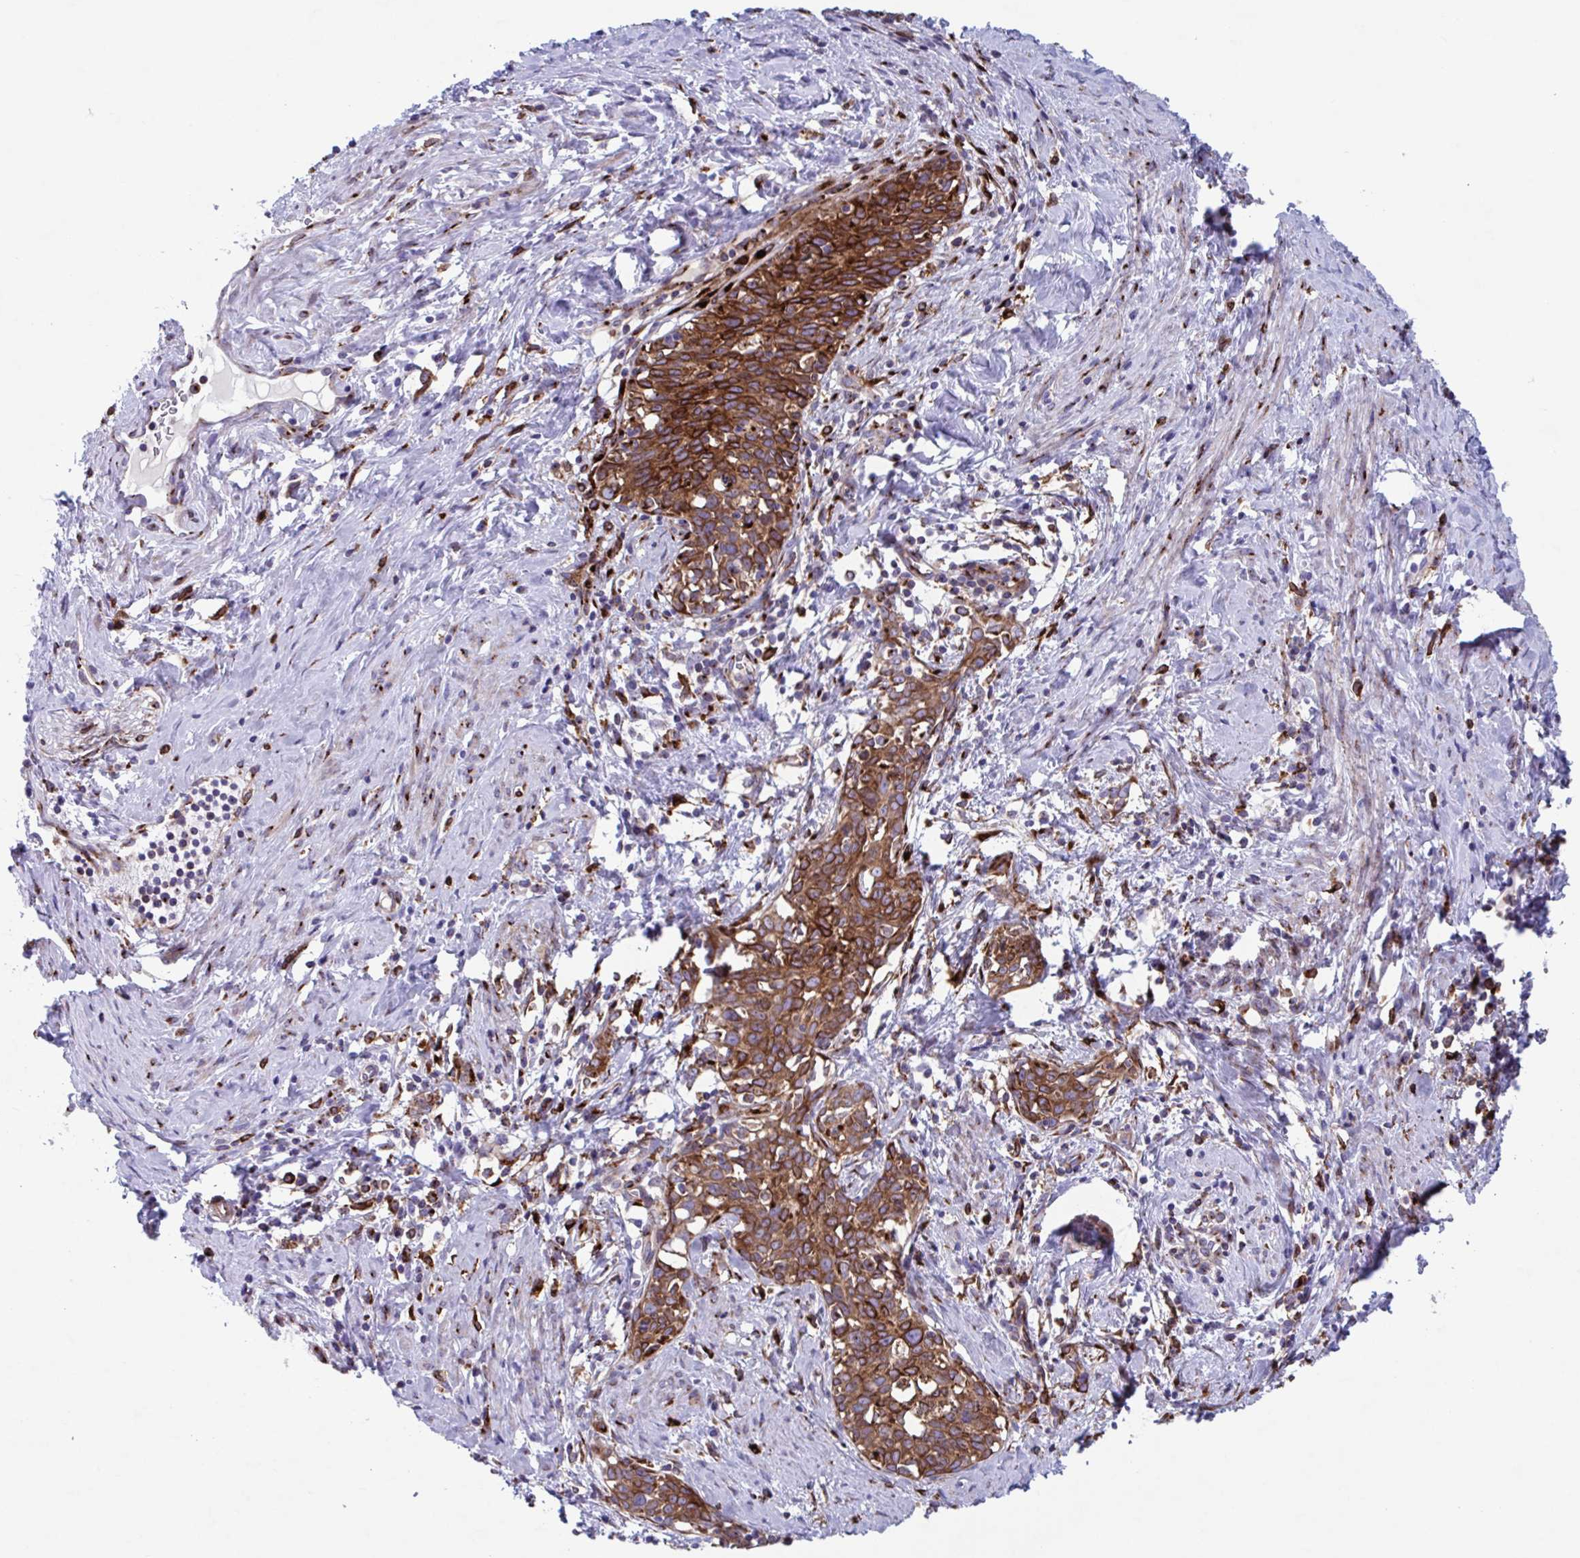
{"staining": {"intensity": "moderate", "quantity": ">75%", "location": "cytoplasmic/membranous"}, "tissue": "cervical cancer", "cell_type": "Tumor cells", "image_type": "cancer", "snomed": [{"axis": "morphology", "description": "Squamous cell carcinoma, NOS"}, {"axis": "topography", "description": "Cervix"}], "caption": "Immunohistochemistry (IHC) (DAB (3,3'-diaminobenzidine)) staining of cervical squamous cell carcinoma shows moderate cytoplasmic/membranous protein positivity in about >75% of tumor cells.", "gene": "RFK", "patient": {"sex": "female", "age": 52}}